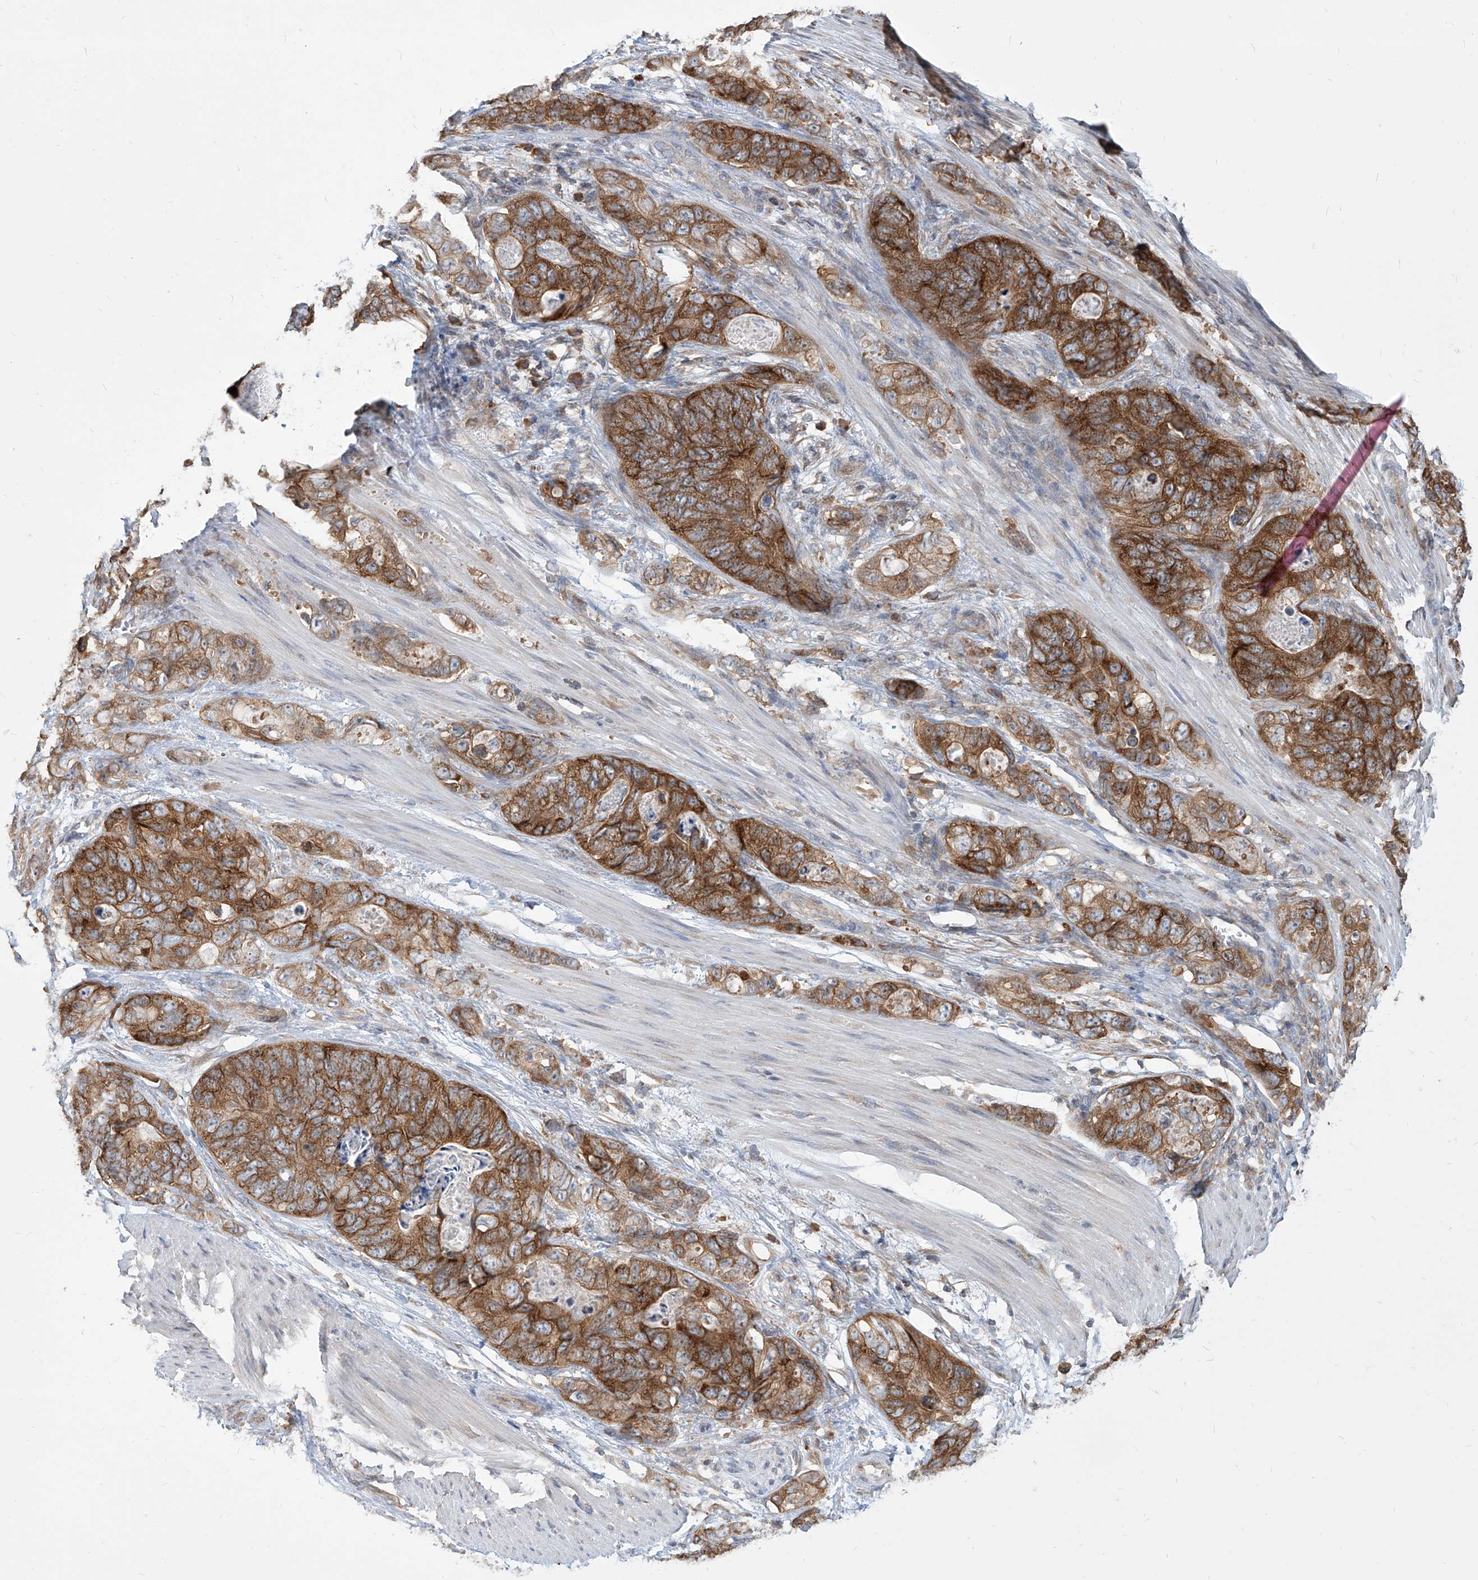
{"staining": {"intensity": "strong", "quantity": ">75%", "location": "cytoplasmic/membranous"}, "tissue": "stomach cancer", "cell_type": "Tumor cells", "image_type": "cancer", "snomed": [{"axis": "morphology", "description": "Normal tissue, NOS"}, {"axis": "morphology", "description": "Adenocarcinoma, NOS"}, {"axis": "topography", "description": "Stomach"}], "caption": "DAB (3,3'-diaminobenzidine) immunohistochemical staining of stomach cancer (adenocarcinoma) shows strong cytoplasmic/membranous protein positivity in about >75% of tumor cells.", "gene": "FAM83B", "patient": {"sex": "female", "age": 89}}